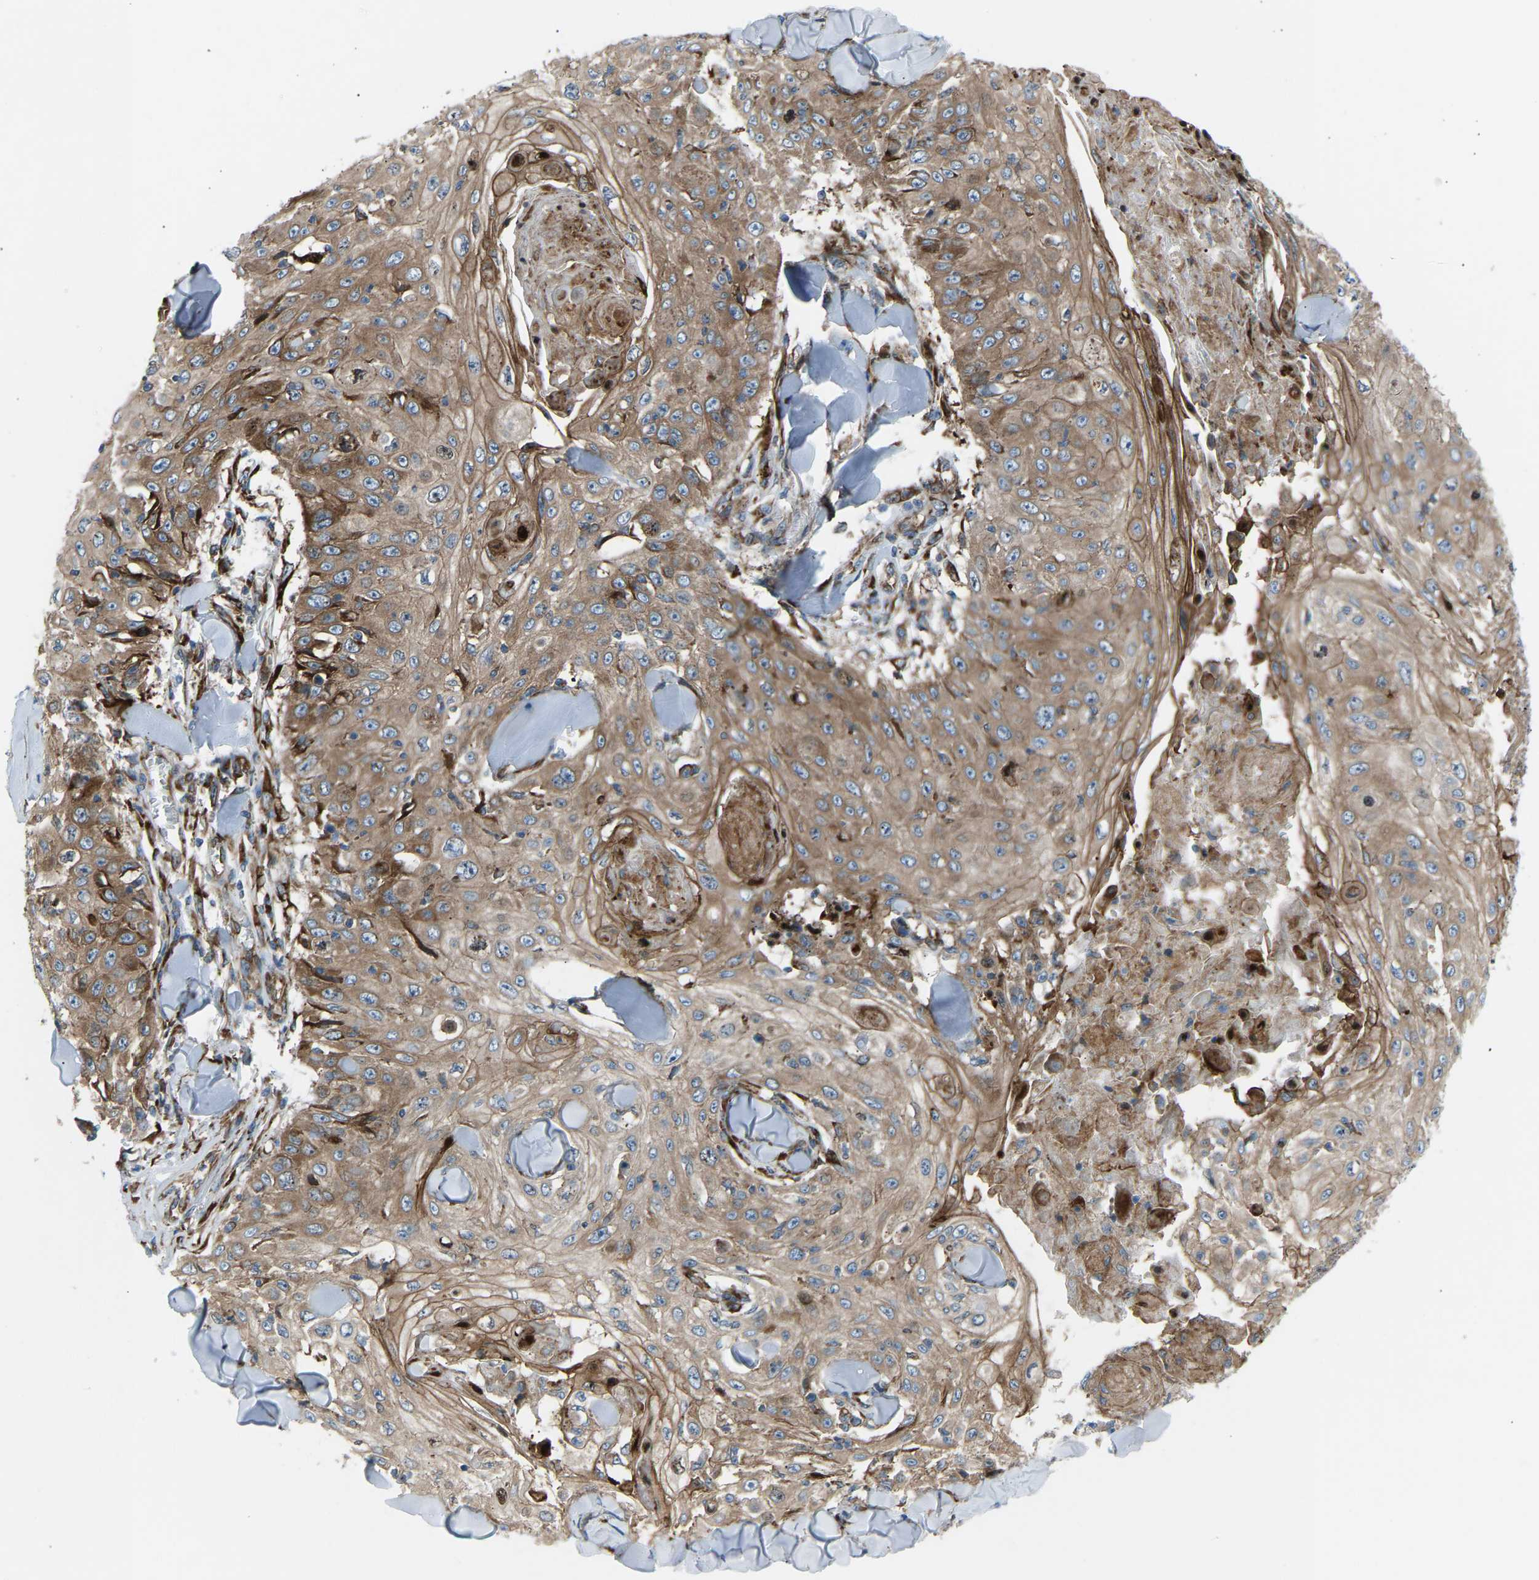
{"staining": {"intensity": "moderate", "quantity": ">75%", "location": "cytoplasmic/membranous"}, "tissue": "skin cancer", "cell_type": "Tumor cells", "image_type": "cancer", "snomed": [{"axis": "morphology", "description": "Squamous cell carcinoma, NOS"}, {"axis": "topography", "description": "Skin"}], "caption": "Immunohistochemistry of human skin squamous cell carcinoma demonstrates medium levels of moderate cytoplasmic/membranous expression in about >75% of tumor cells.", "gene": "VPS41", "patient": {"sex": "male", "age": 86}}